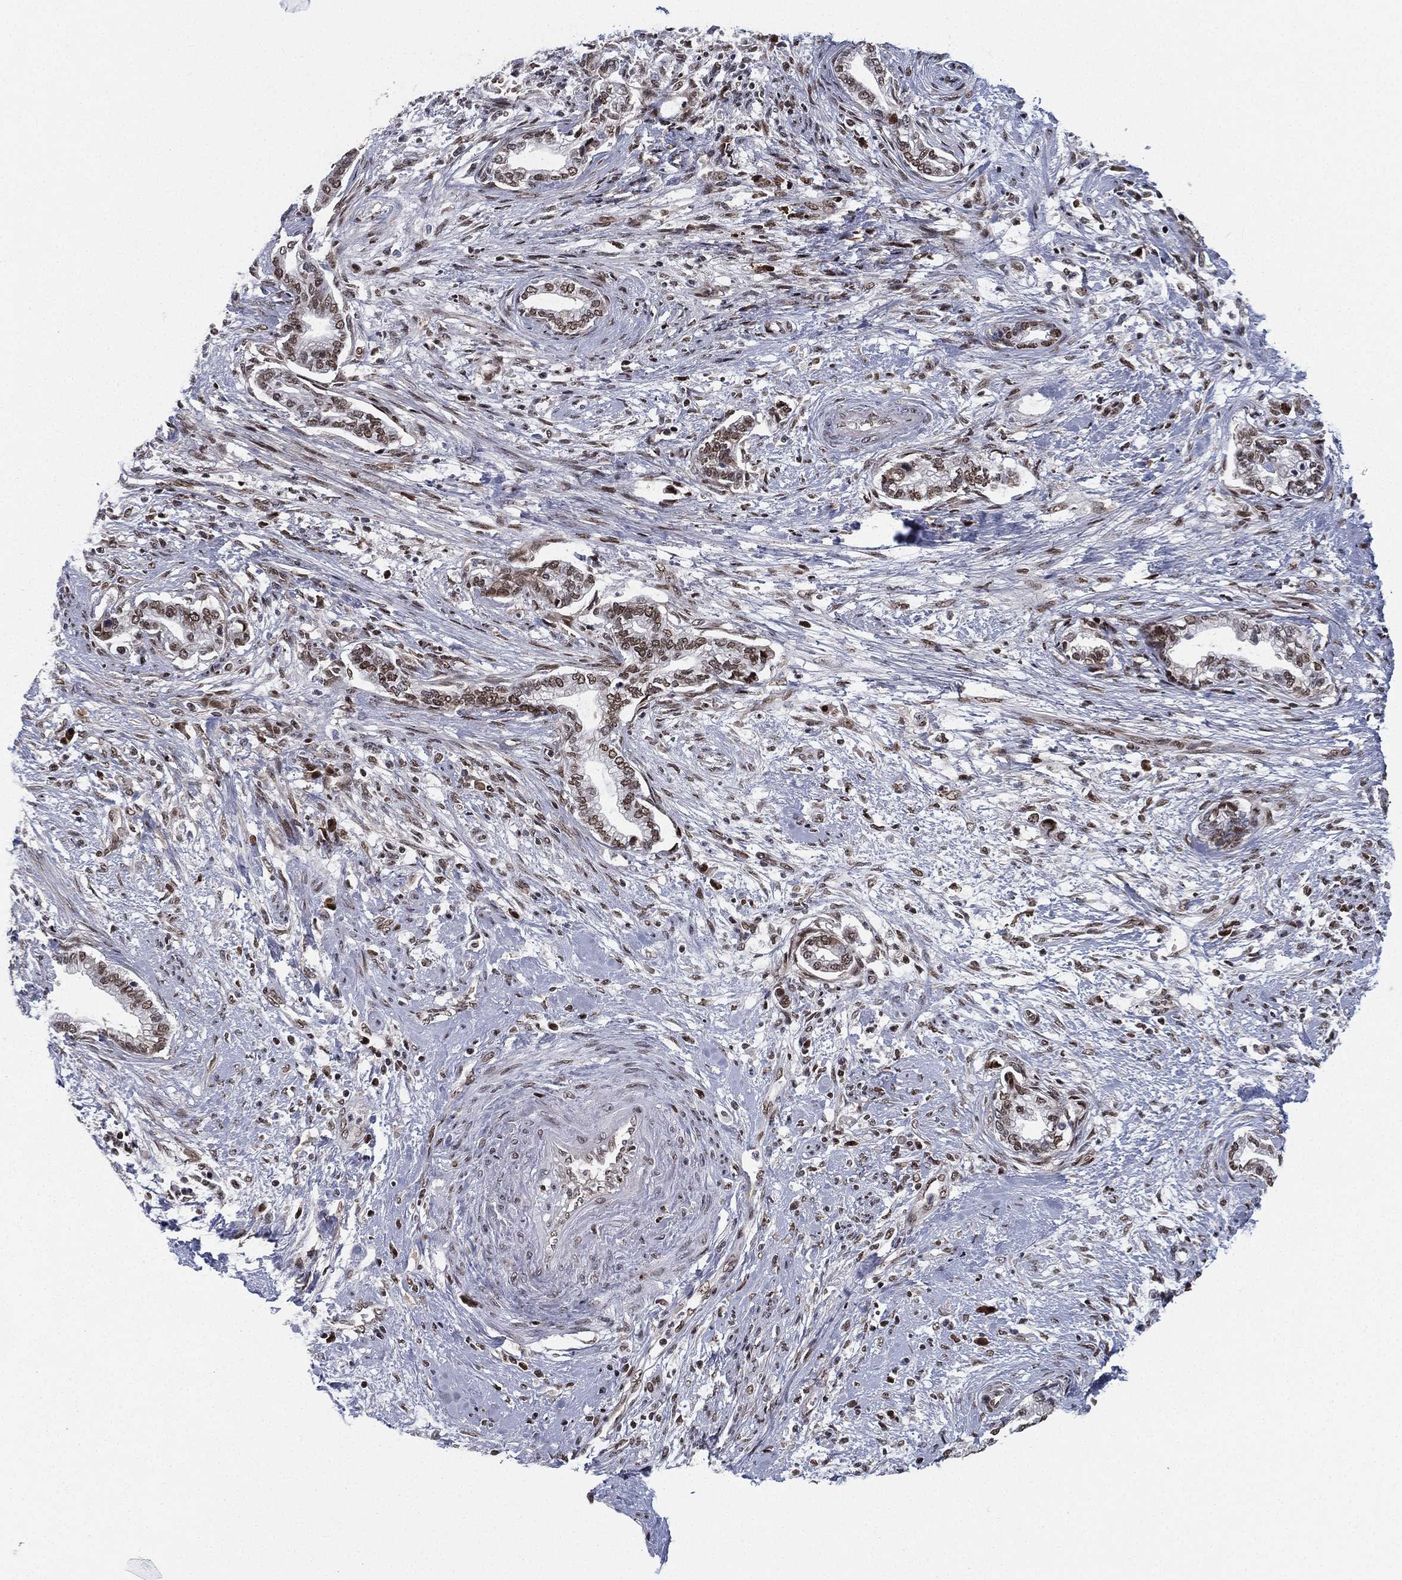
{"staining": {"intensity": "moderate", "quantity": "25%-75%", "location": "nuclear"}, "tissue": "cervical cancer", "cell_type": "Tumor cells", "image_type": "cancer", "snomed": [{"axis": "morphology", "description": "Adenocarcinoma, NOS"}, {"axis": "topography", "description": "Cervix"}], "caption": "This is a micrograph of IHC staining of cervical cancer, which shows moderate staining in the nuclear of tumor cells.", "gene": "RTF1", "patient": {"sex": "female", "age": 62}}